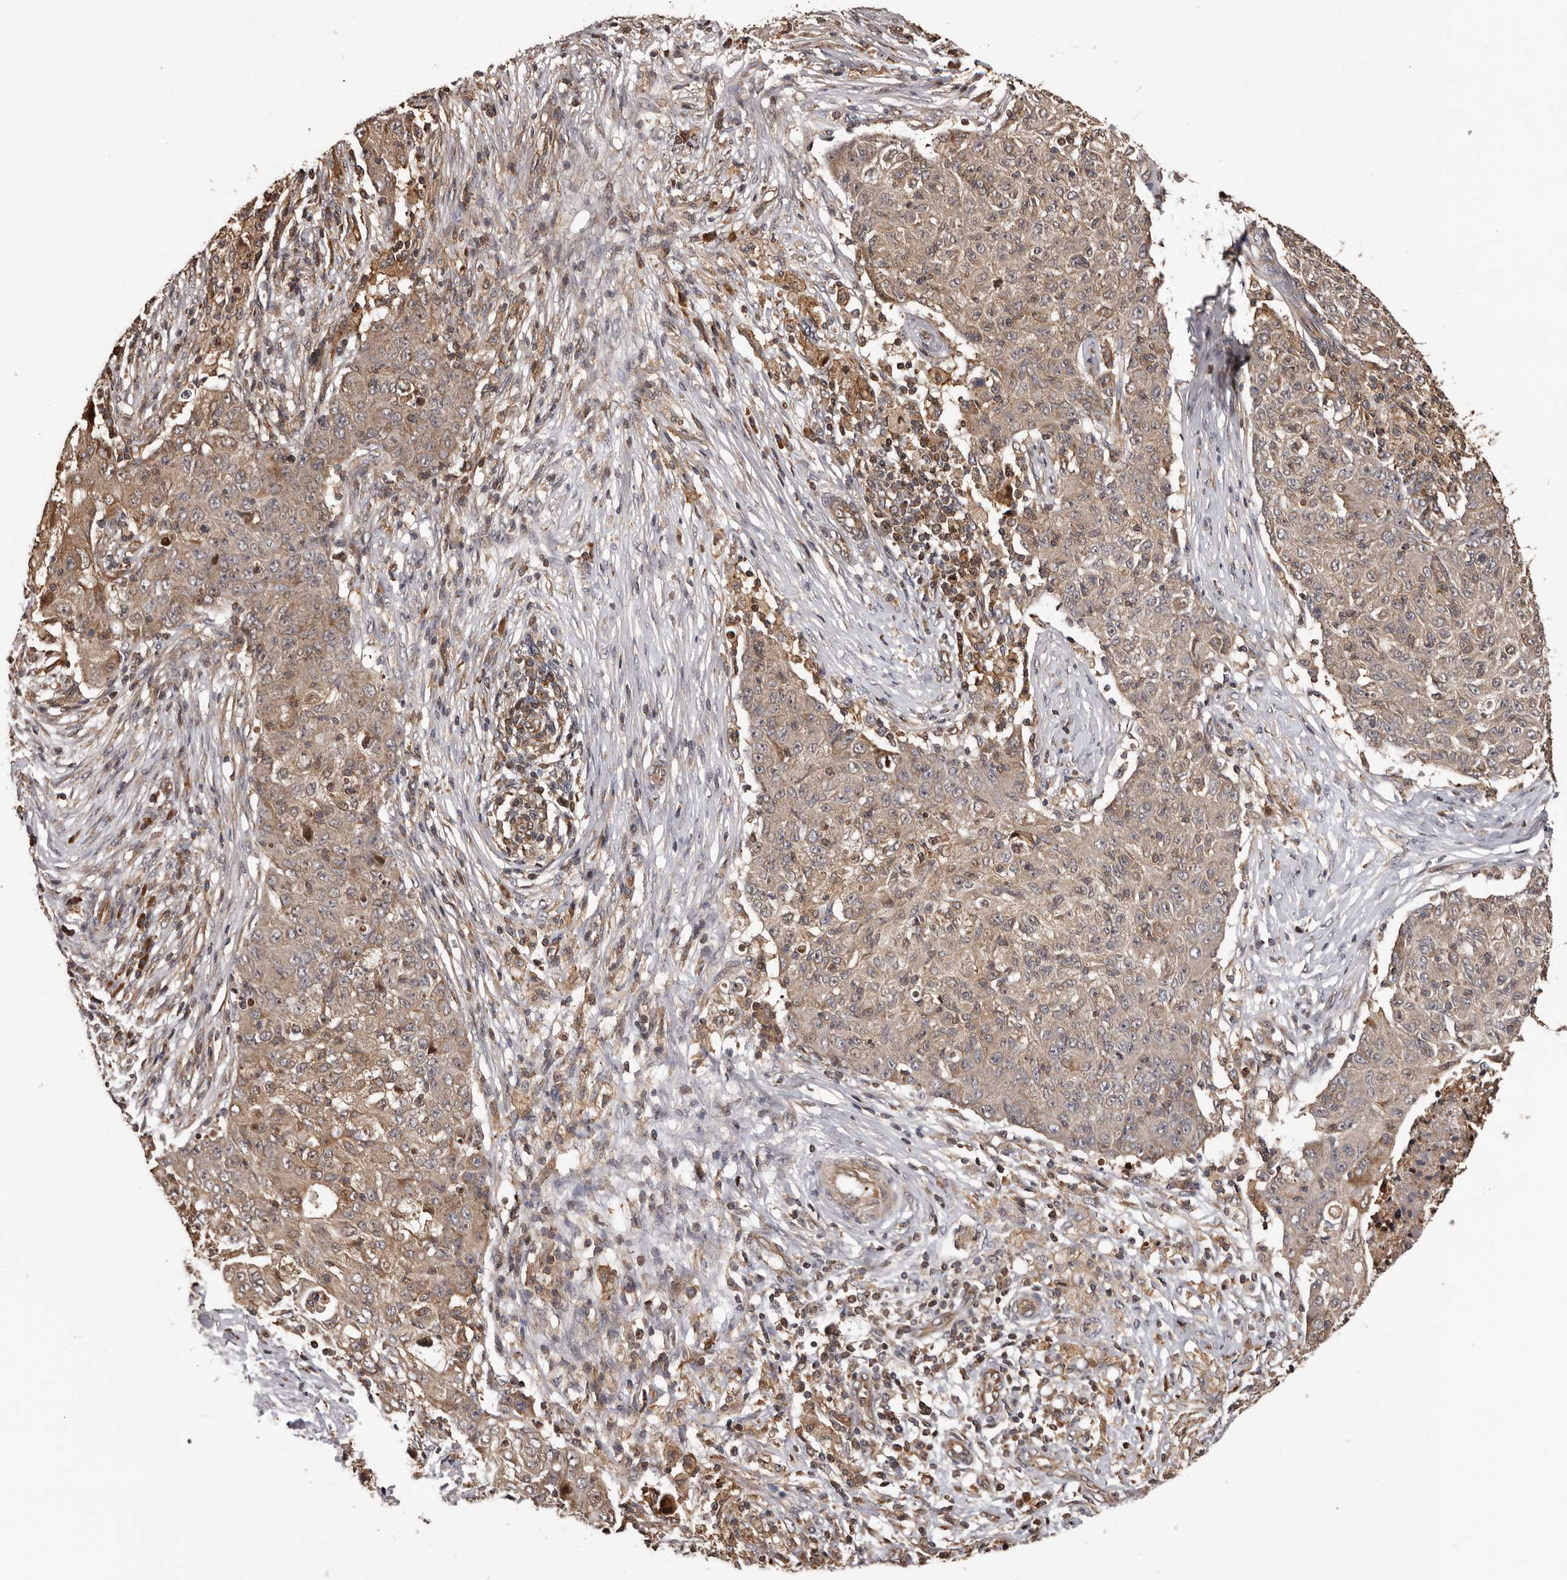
{"staining": {"intensity": "weak", "quantity": ">75%", "location": "cytoplasmic/membranous"}, "tissue": "ovarian cancer", "cell_type": "Tumor cells", "image_type": "cancer", "snomed": [{"axis": "morphology", "description": "Carcinoma, endometroid"}, {"axis": "topography", "description": "Ovary"}], "caption": "Ovarian cancer (endometroid carcinoma) stained with a protein marker displays weak staining in tumor cells.", "gene": "ADAMTS2", "patient": {"sex": "female", "age": 42}}